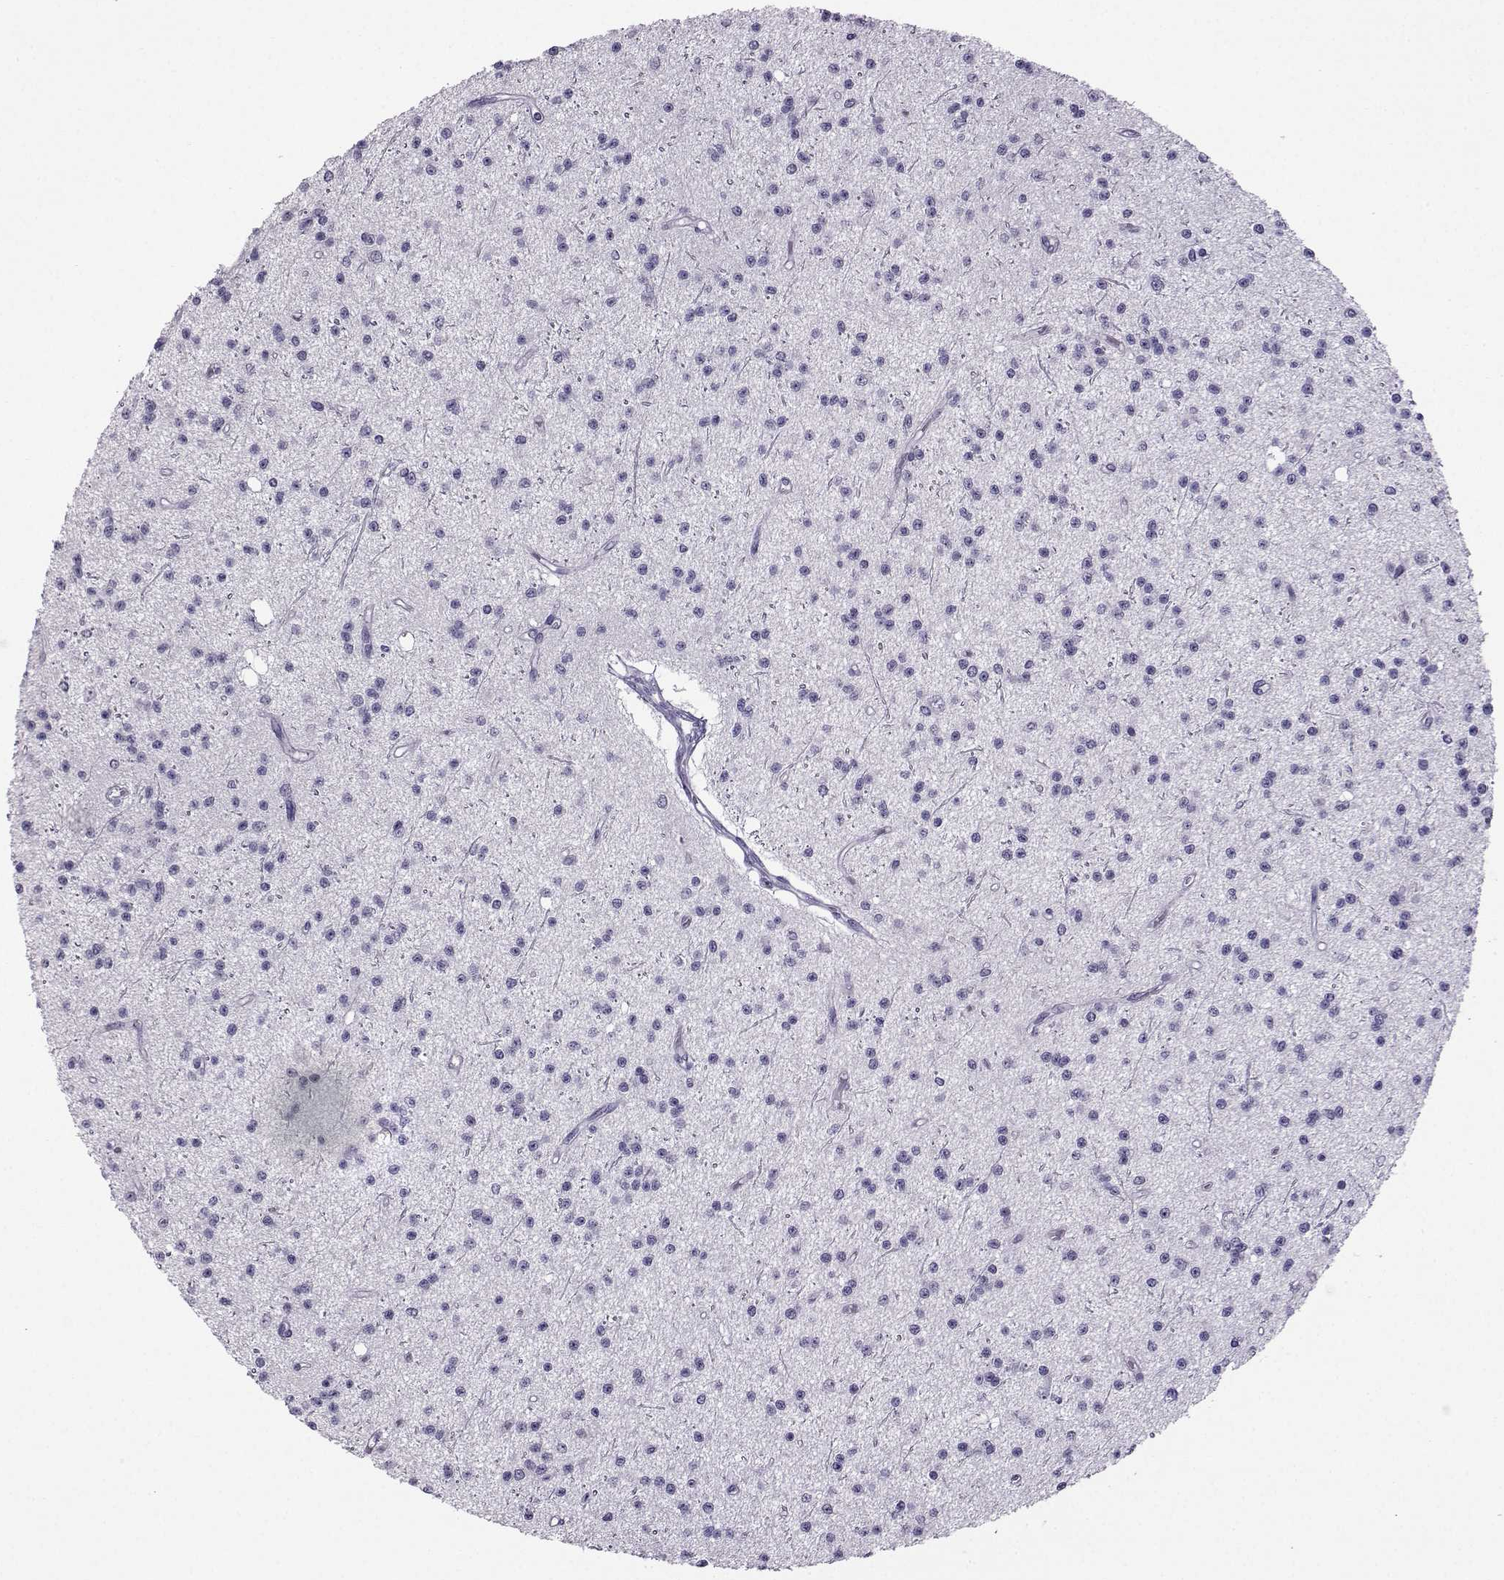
{"staining": {"intensity": "negative", "quantity": "none", "location": "none"}, "tissue": "glioma", "cell_type": "Tumor cells", "image_type": "cancer", "snomed": [{"axis": "morphology", "description": "Glioma, malignant, Low grade"}, {"axis": "topography", "description": "Brain"}], "caption": "Glioma was stained to show a protein in brown. There is no significant staining in tumor cells.", "gene": "ARMC2", "patient": {"sex": "male", "age": 27}}